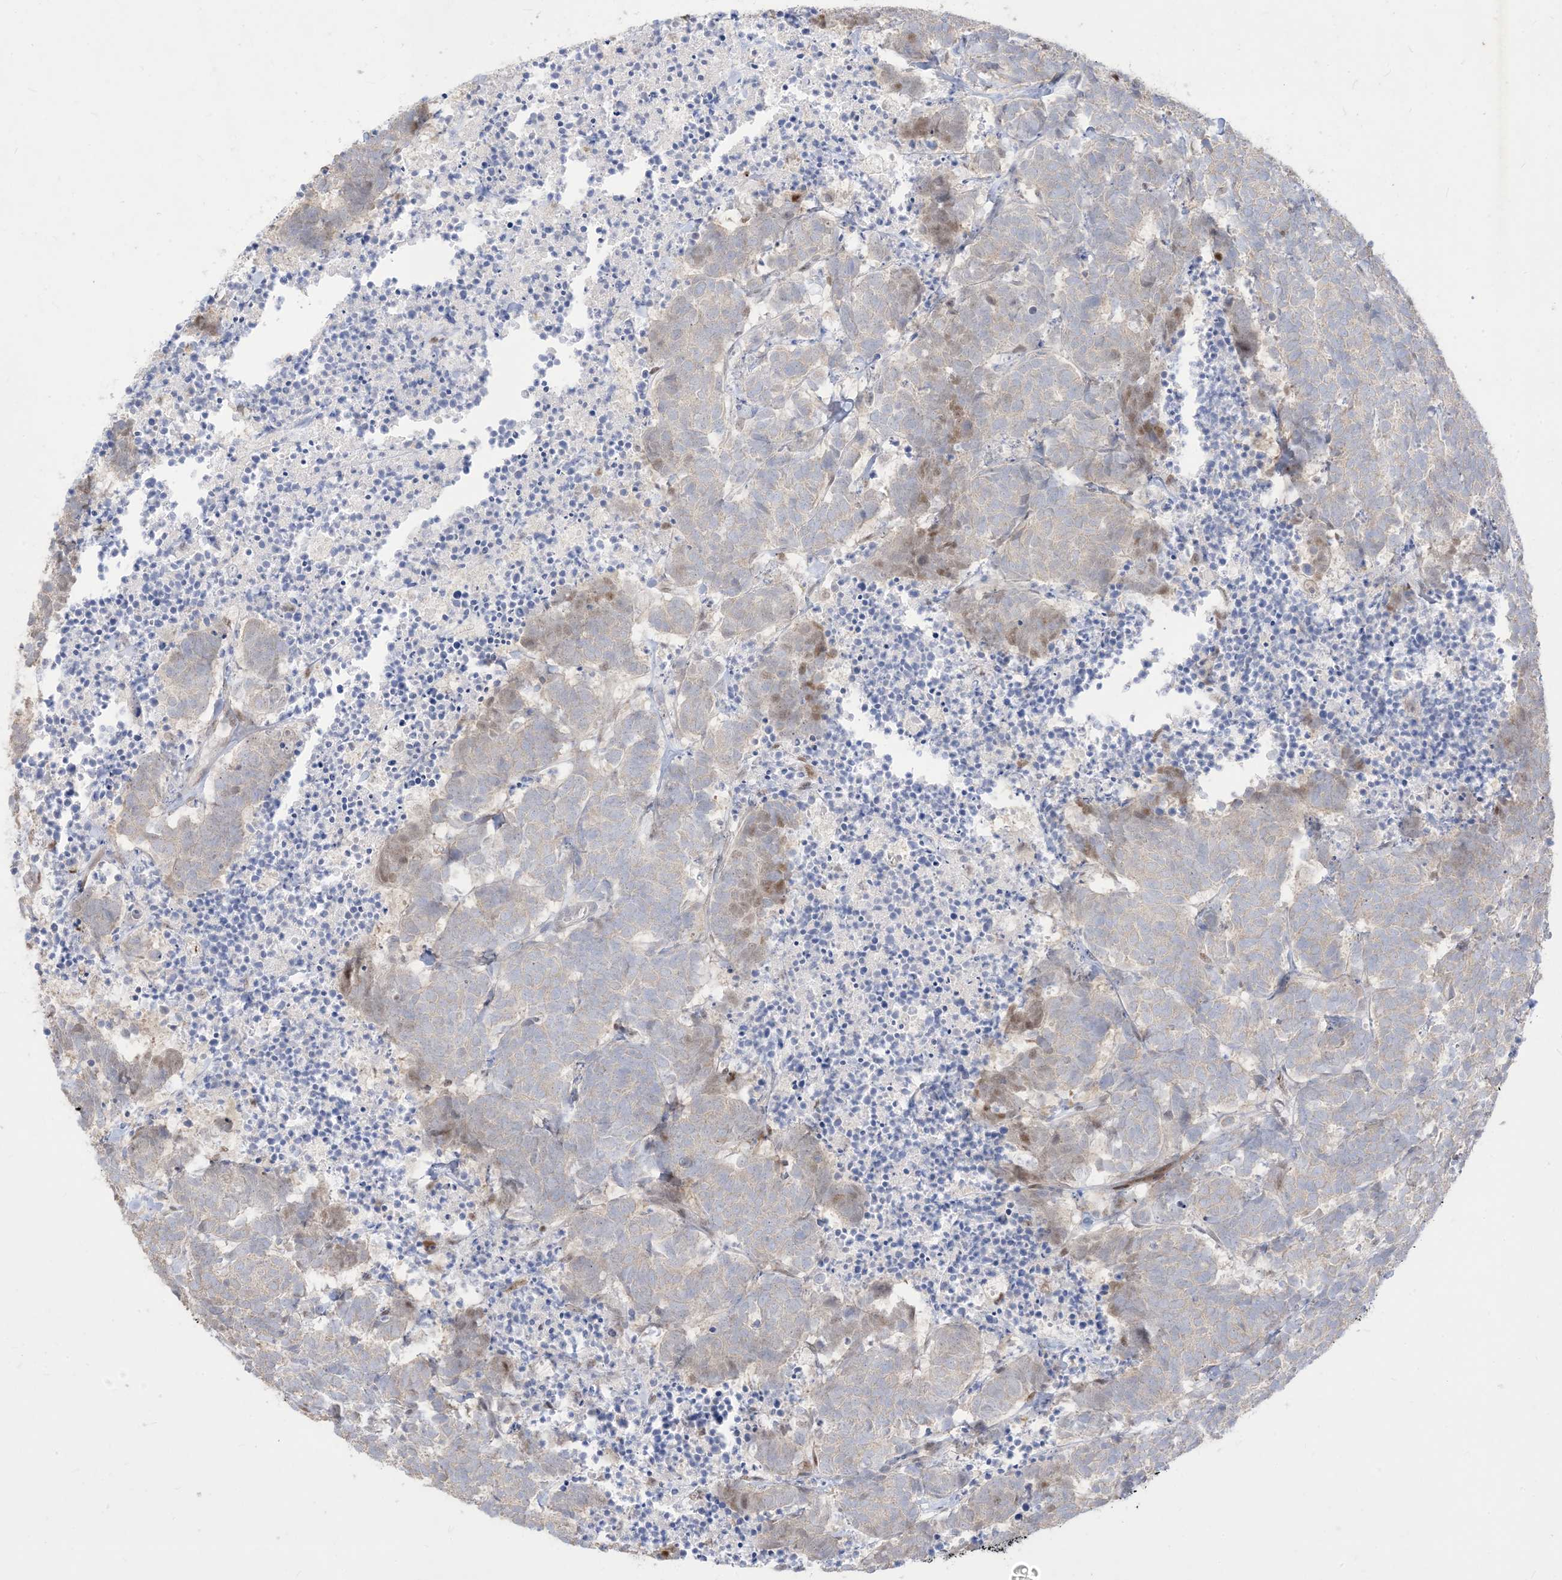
{"staining": {"intensity": "moderate", "quantity": "<25%", "location": "nuclear"}, "tissue": "carcinoid", "cell_type": "Tumor cells", "image_type": "cancer", "snomed": [{"axis": "morphology", "description": "Carcinoma, NOS"}, {"axis": "morphology", "description": "Carcinoid, malignant, NOS"}, {"axis": "topography", "description": "Urinary bladder"}], "caption": "IHC histopathology image of human carcinoma stained for a protein (brown), which demonstrates low levels of moderate nuclear expression in about <25% of tumor cells.", "gene": "BHLHE40", "patient": {"sex": "male", "age": 57}}